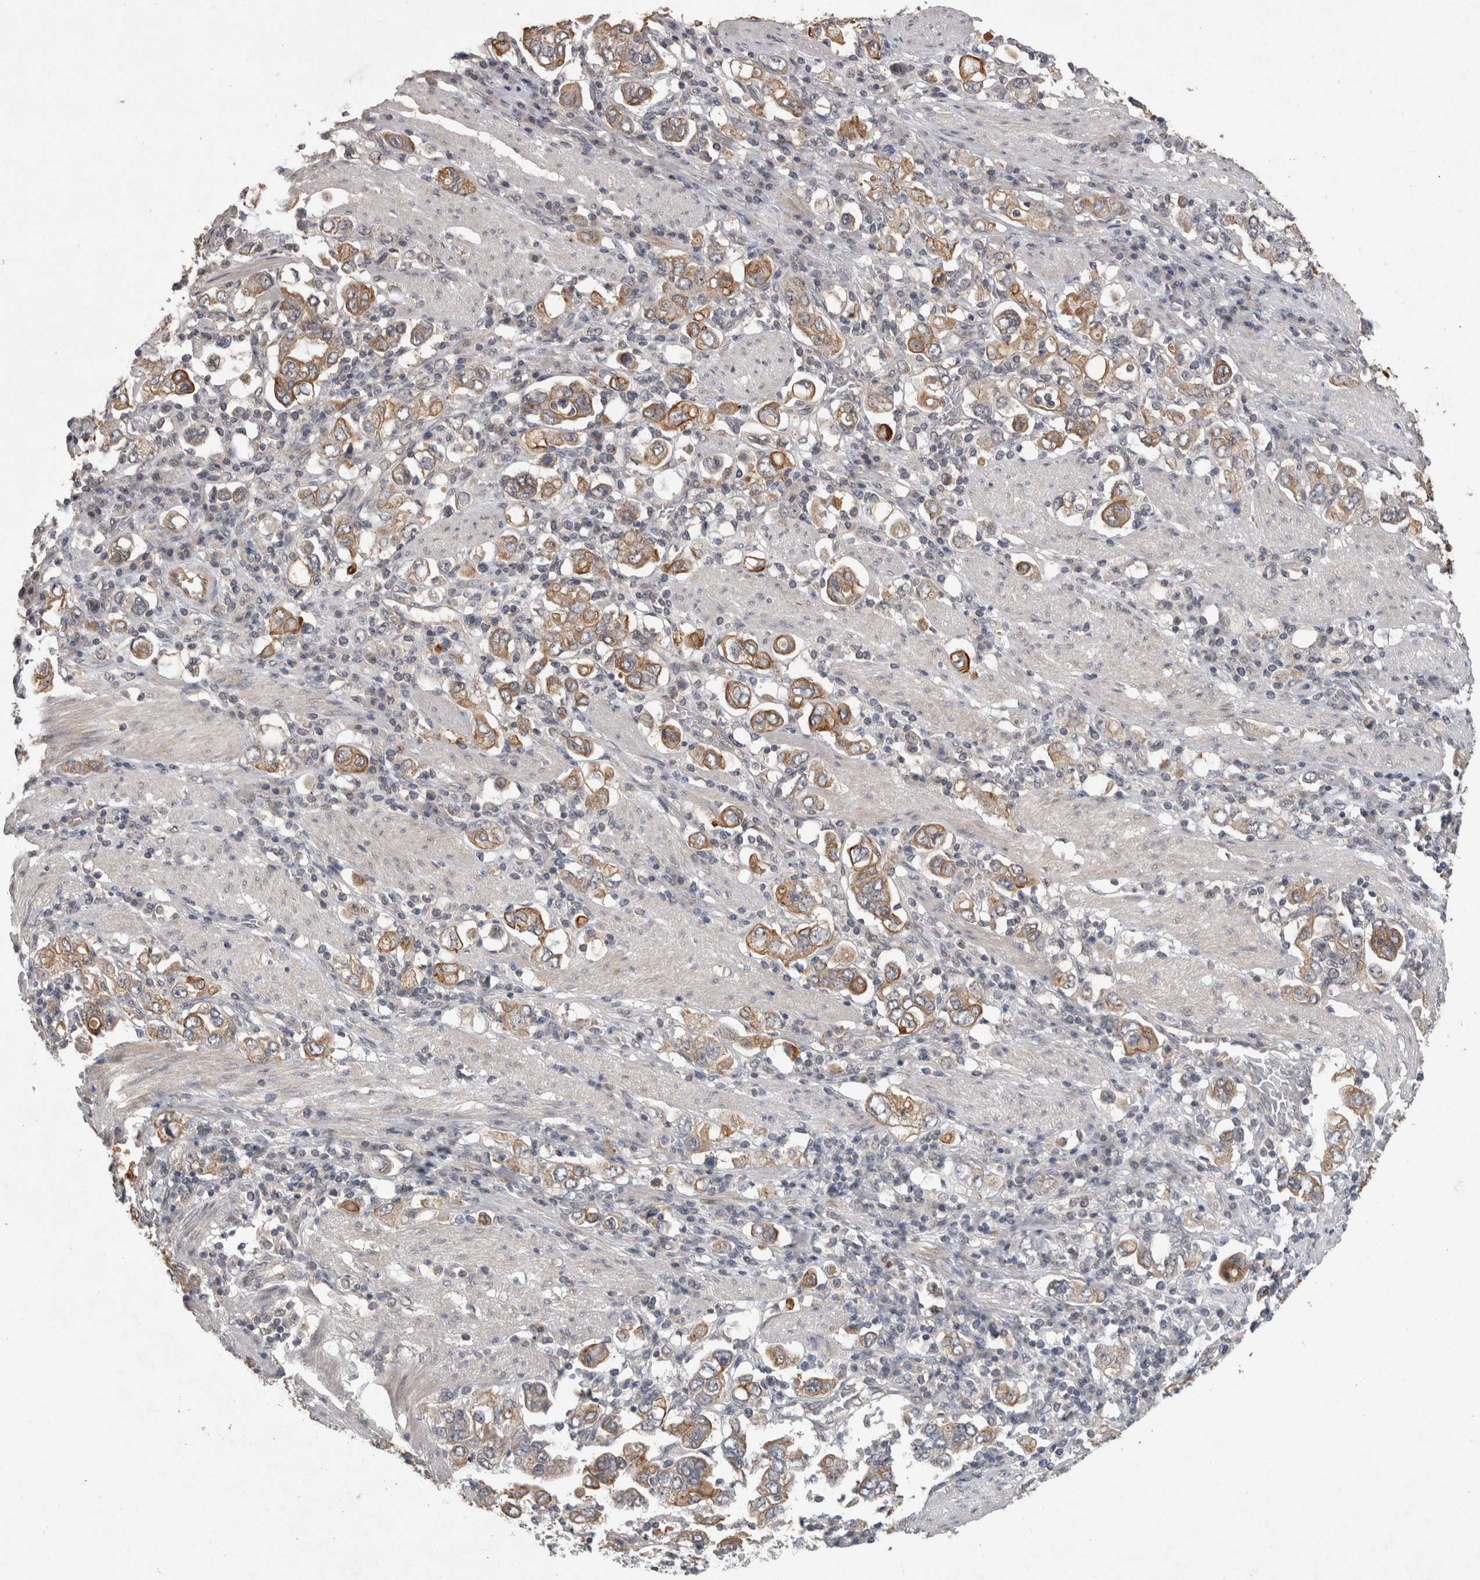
{"staining": {"intensity": "moderate", "quantity": ">75%", "location": "cytoplasmic/membranous"}, "tissue": "stomach cancer", "cell_type": "Tumor cells", "image_type": "cancer", "snomed": [{"axis": "morphology", "description": "Adenocarcinoma, NOS"}, {"axis": "topography", "description": "Stomach, upper"}], "caption": "Protein positivity by immunohistochemistry displays moderate cytoplasmic/membranous expression in approximately >75% of tumor cells in stomach cancer. (Brightfield microscopy of DAB IHC at high magnification).", "gene": "RHPN1", "patient": {"sex": "male", "age": 62}}